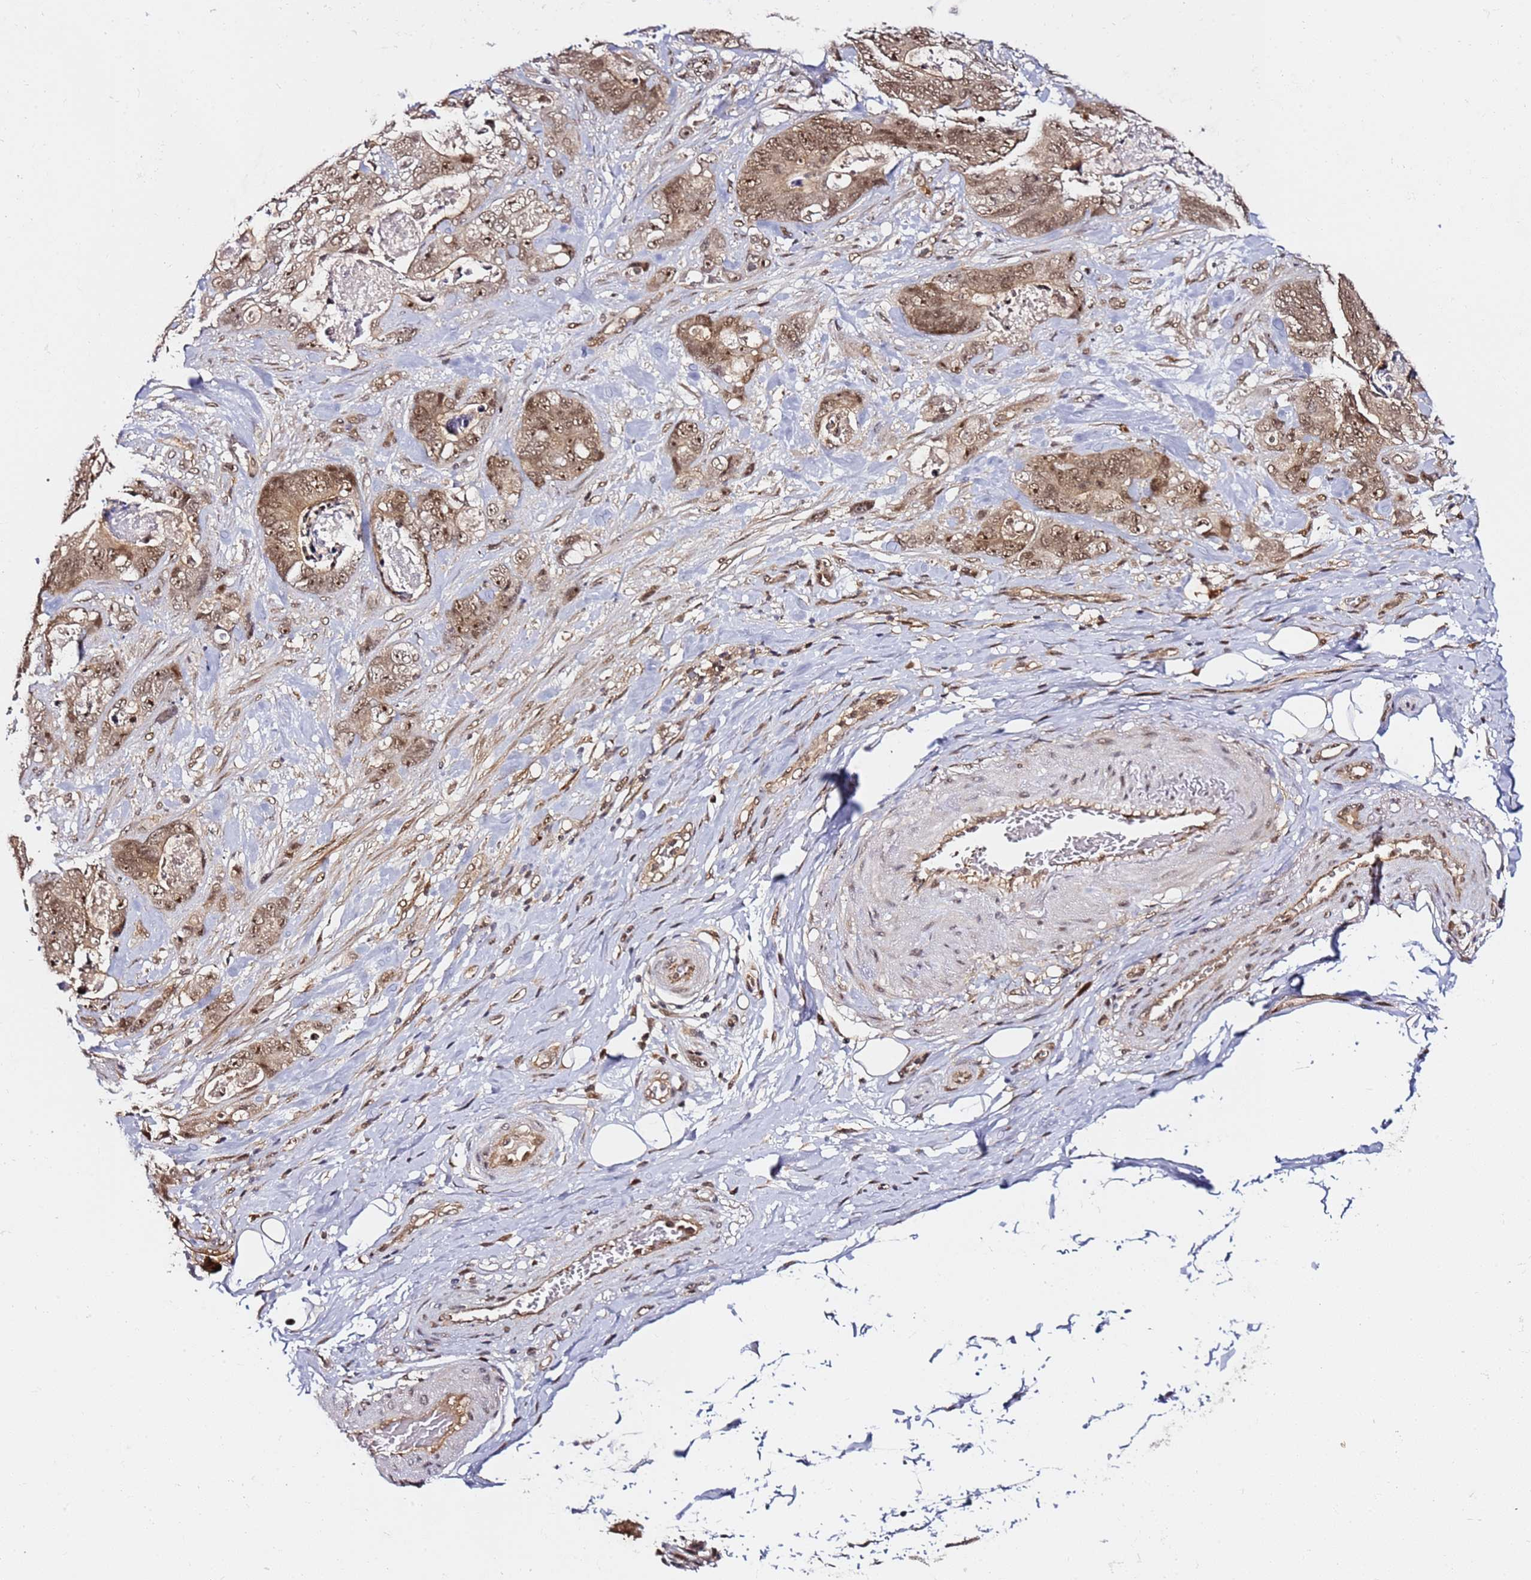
{"staining": {"intensity": "moderate", "quantity": ">75%", "location": "cytoplasmic/membranous,nuclear"}, "tissue": "stomach cancer", "cell_type": "Tumor cells", "image_type": "cancer", "snomed": [{"axis": "morphology", "description": "Normal tissue, NOS"}, {"axis": "morphology", "description": "Adenocarcinoma, NOS"}, {"axis": "topography", "description": "Stomach"}], "caption": "This micrograph demonstrates IHC staining of adenocarcinoma (stomach), with medium moderate cytoplasmic/membranous and nuclear staining in approximately >75% of tumor cells.", "gene": "RGS18", "patient": {"sex": "female", "age": 89}}